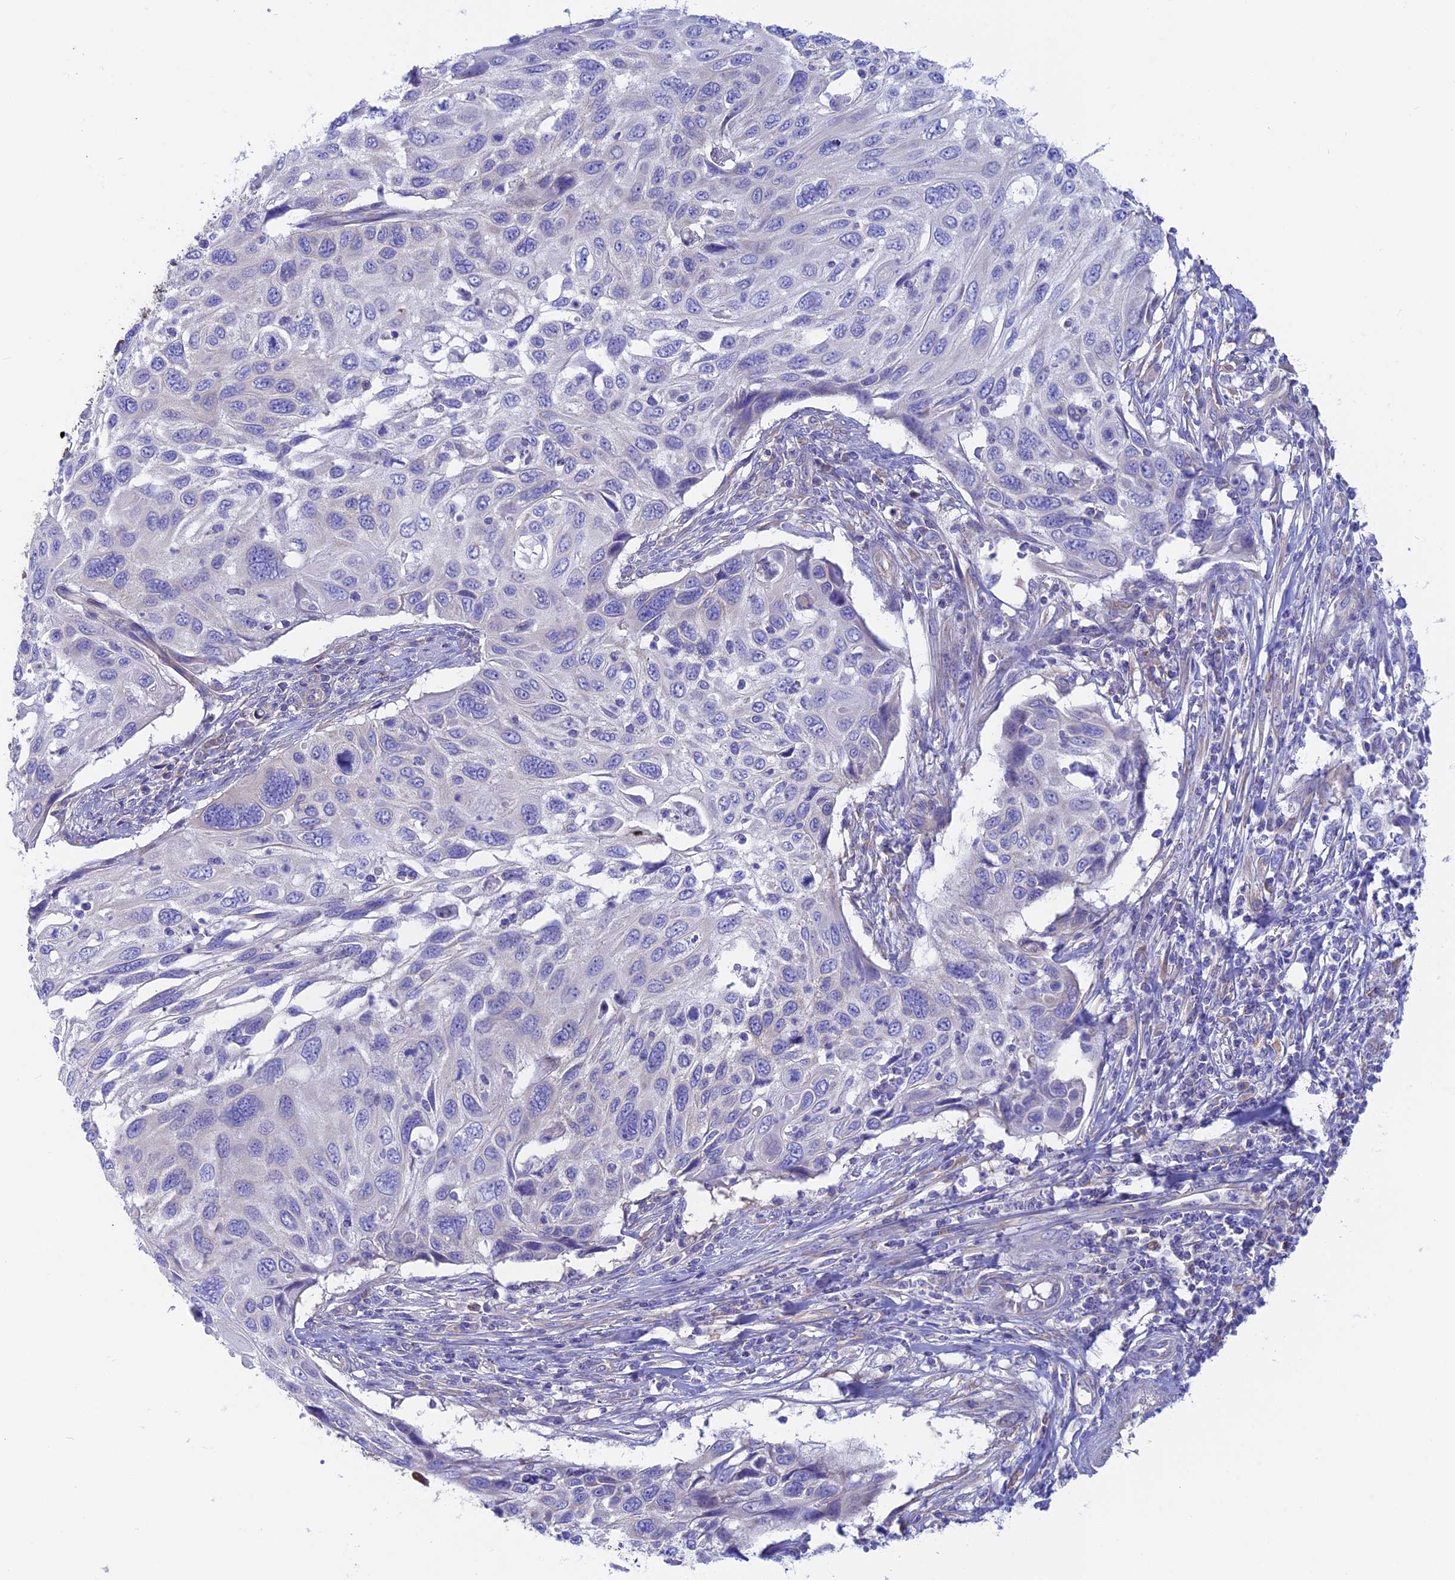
{"staining": {"intensity": "negative", "quantity": "none", "location": "none"}, "tissue": "cervical cancer", "cell_type": "Tumor cells", "image_type": "cancer", "snomed": [{"axis": "morphology", "description": "Squamous cell carcinoma, NOS"}, {"axis": "topography", "description": "Cervix"}], "caption": "Immunohistochemistry (IHC) image of cervical squamous cell carcinoma stained for a protein (brown), which demonstrates no staining in tumor cells.", "gene": "LZTFL1", "patient": {"sex": "female", "age": 70}}